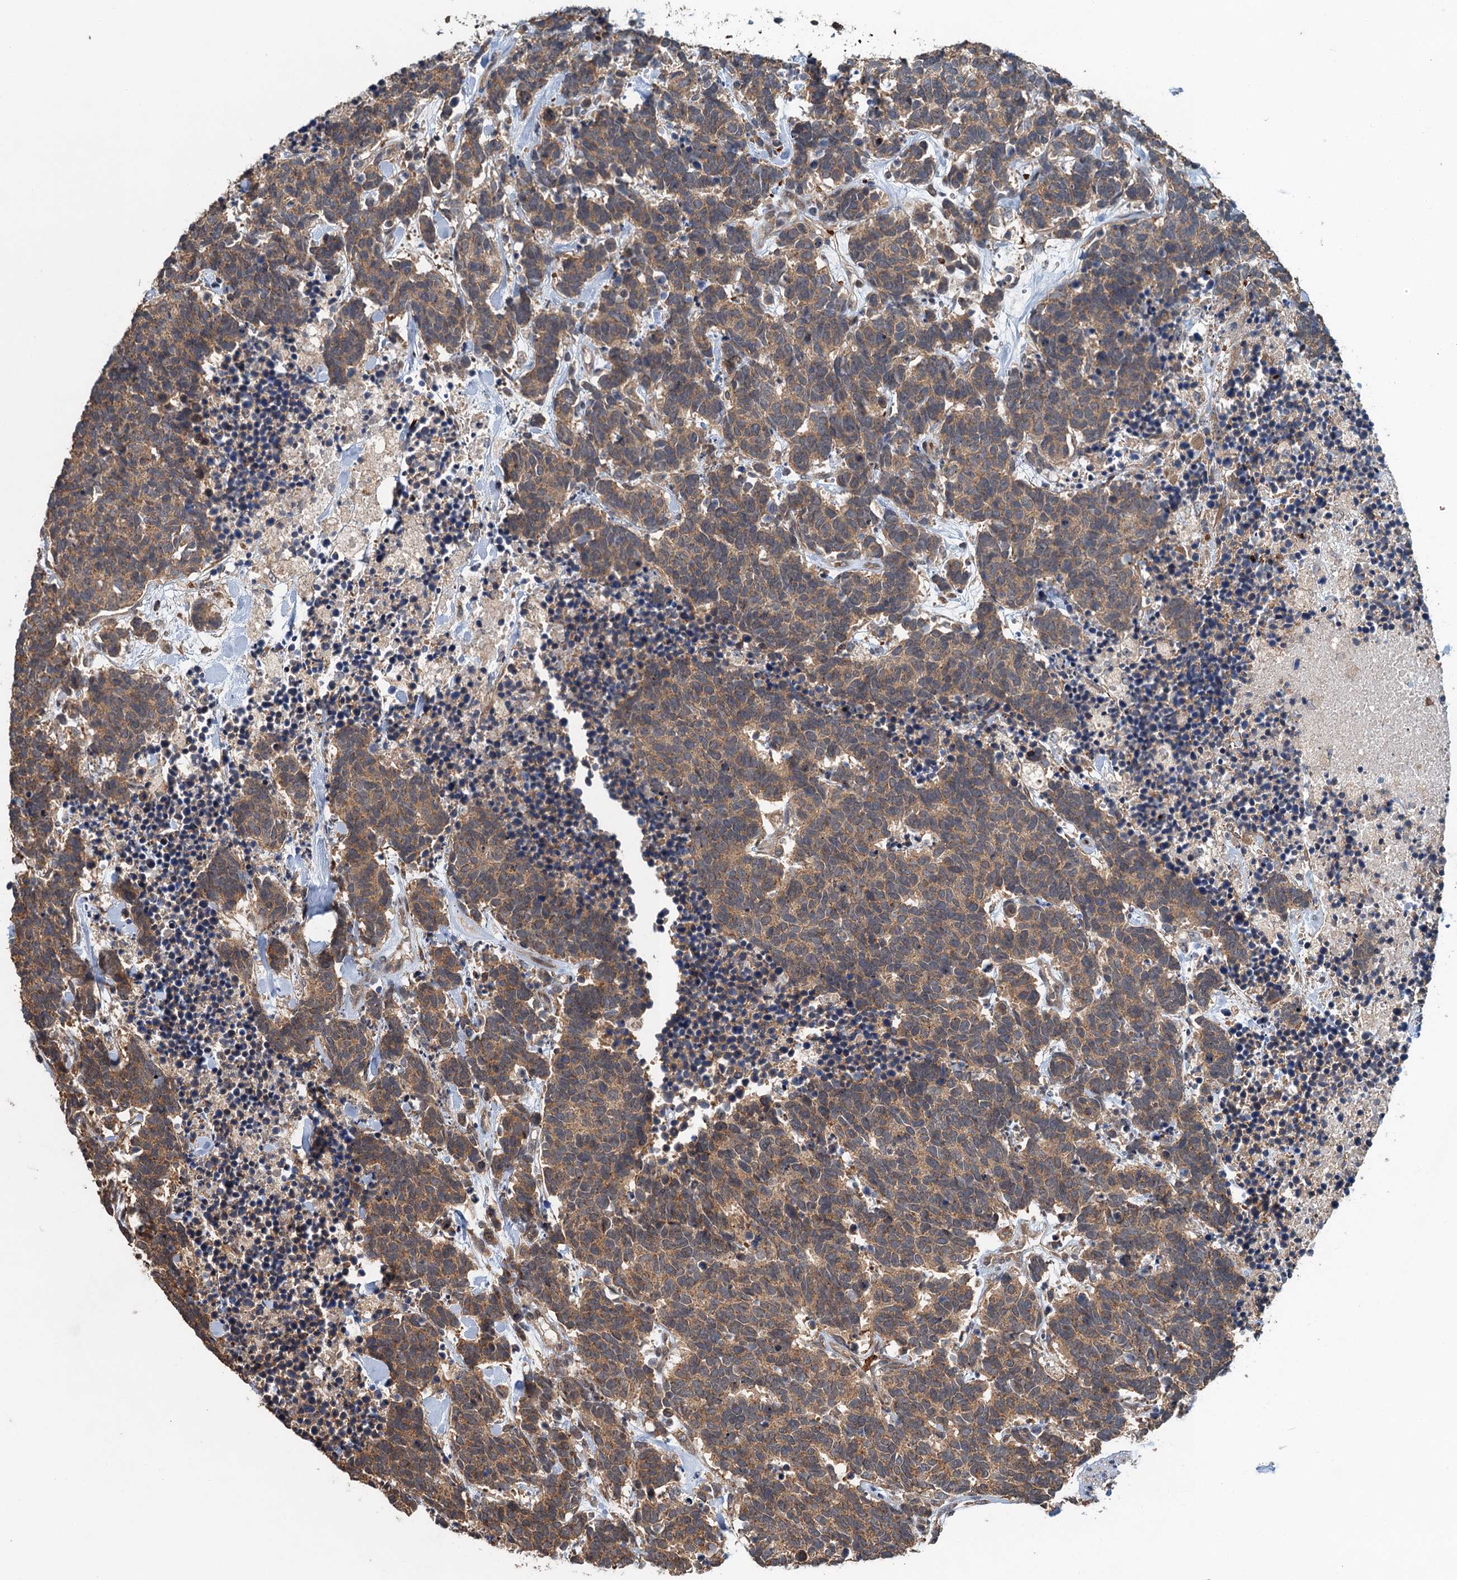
{"staining": {"intensity": "moderate", "quantity": ">75%", "location": "cytoplasmic/membranous"}, "tissue": "carcinoid", "cell_type": "Tumor cells", "image_type": "cancer", "snomed": [{"axis": "morphology", "description": "Carcinoma, NOS"}, {"axis": "morphology", "description": "Carcinoid, malignant, NOS"}, {"axis": "topography", "description": "Prostate"}], "caption": "Immunohistochemistry histopathology image of human carcinoid stained for a protein (brown), which reveals medium levels of moderate cytoplasmic/membranous staining in about >75% of tumor cells.", "gene": "SNX32", "patient": {"sex": "male", "age": 57}}